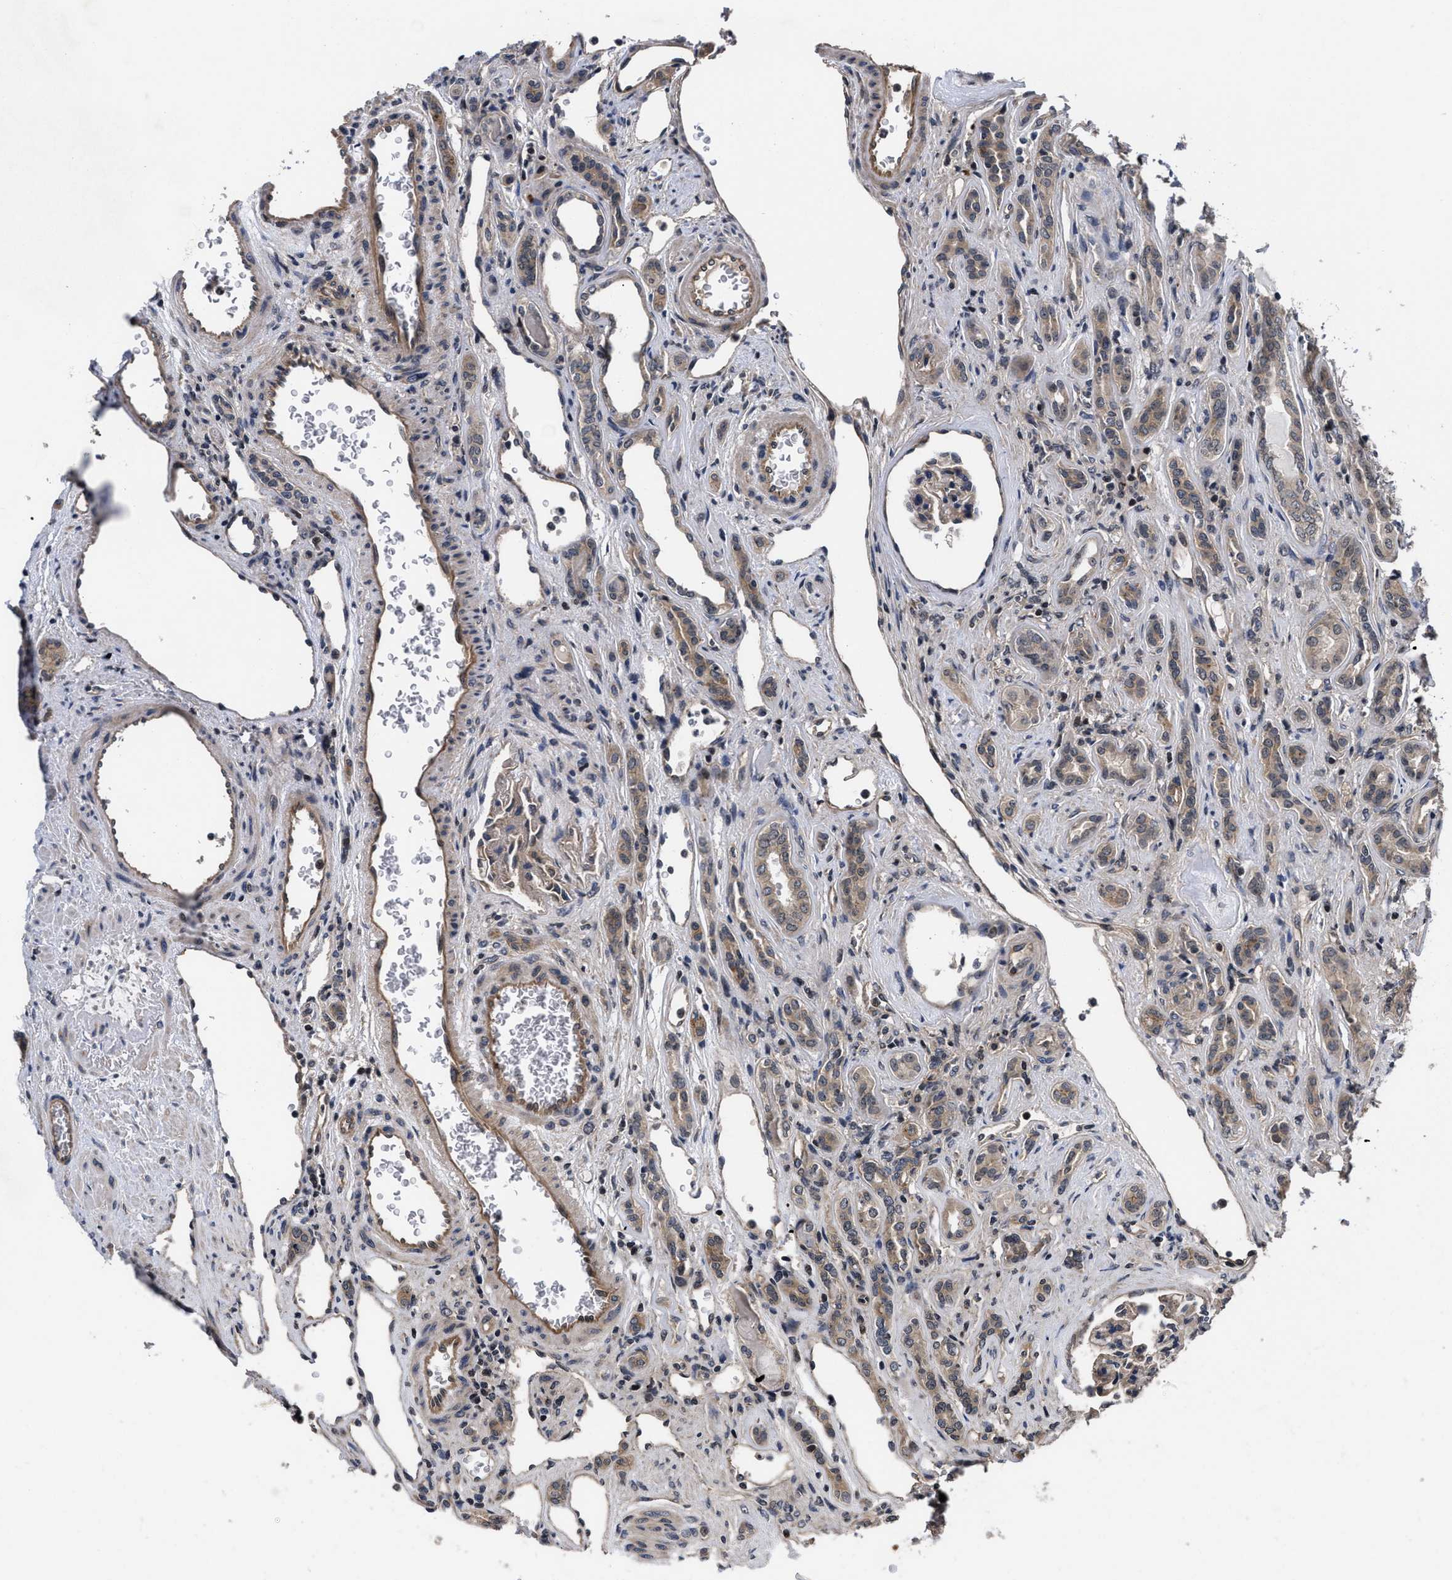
{"staining": {"intensity": "weak", "quantity": ">75%", "location": "cytoplasmic/membranous"}, "tissue": "renal cancer", "cell_type": "Tumor cells", "image_type": "cancer", "snomed": [{"axis": "morphology", "description": "Adenocarcinoma, NOS"}, {"axis": "topography", "description": "Kidney"}], "caption": "Tumor cells demonstrate weak cytoplasmic/membranous positivity in about >75% of cells in renal cancer. (DAB IHC with brightfield microscopy, high magnification).", "gene": "DNAJC14", "patient": {"sex": "female", "age": 69}}